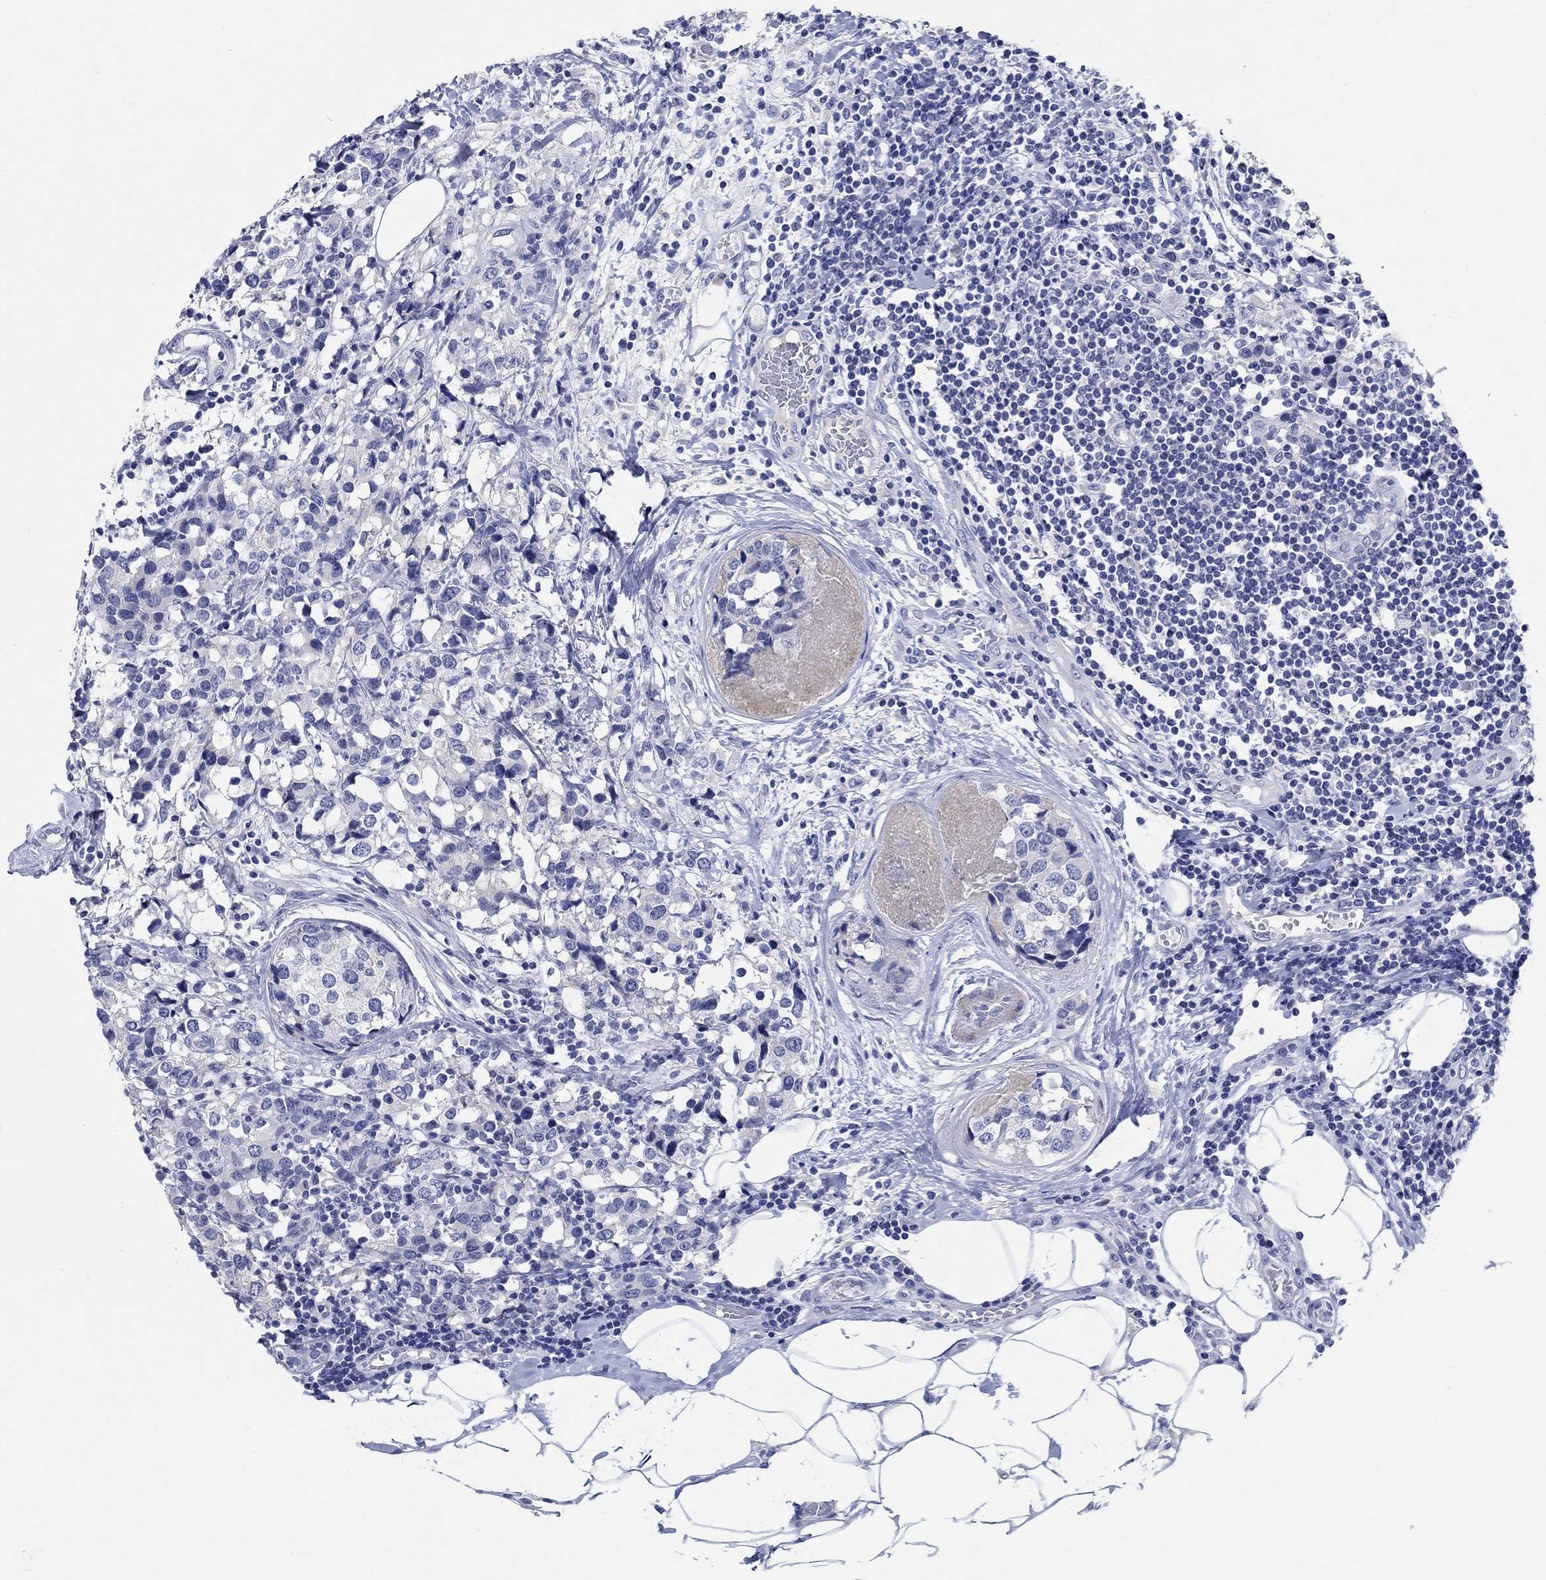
{"staining": {"intensity": "negative", "quantity": "none", "location": "none"}, "tissue": "breast cancer", "cell_type": "Tumor cells", "image_type": "cancer", "snomed": [{"axis": "morphology", "description": "Lobular carcinoma"}, {"axis": "topography", "description": "Breast"}], "caption": "A photomicrograph of human breast lobular carcinoma is negative for staining in tumor cells. (DAB (3,3'-diaminobenzidine) IHC visualized using brightfield microscopy, high magnification).", "gene": "SHISA4", "patient": {"sex": "female", "age": 59}}